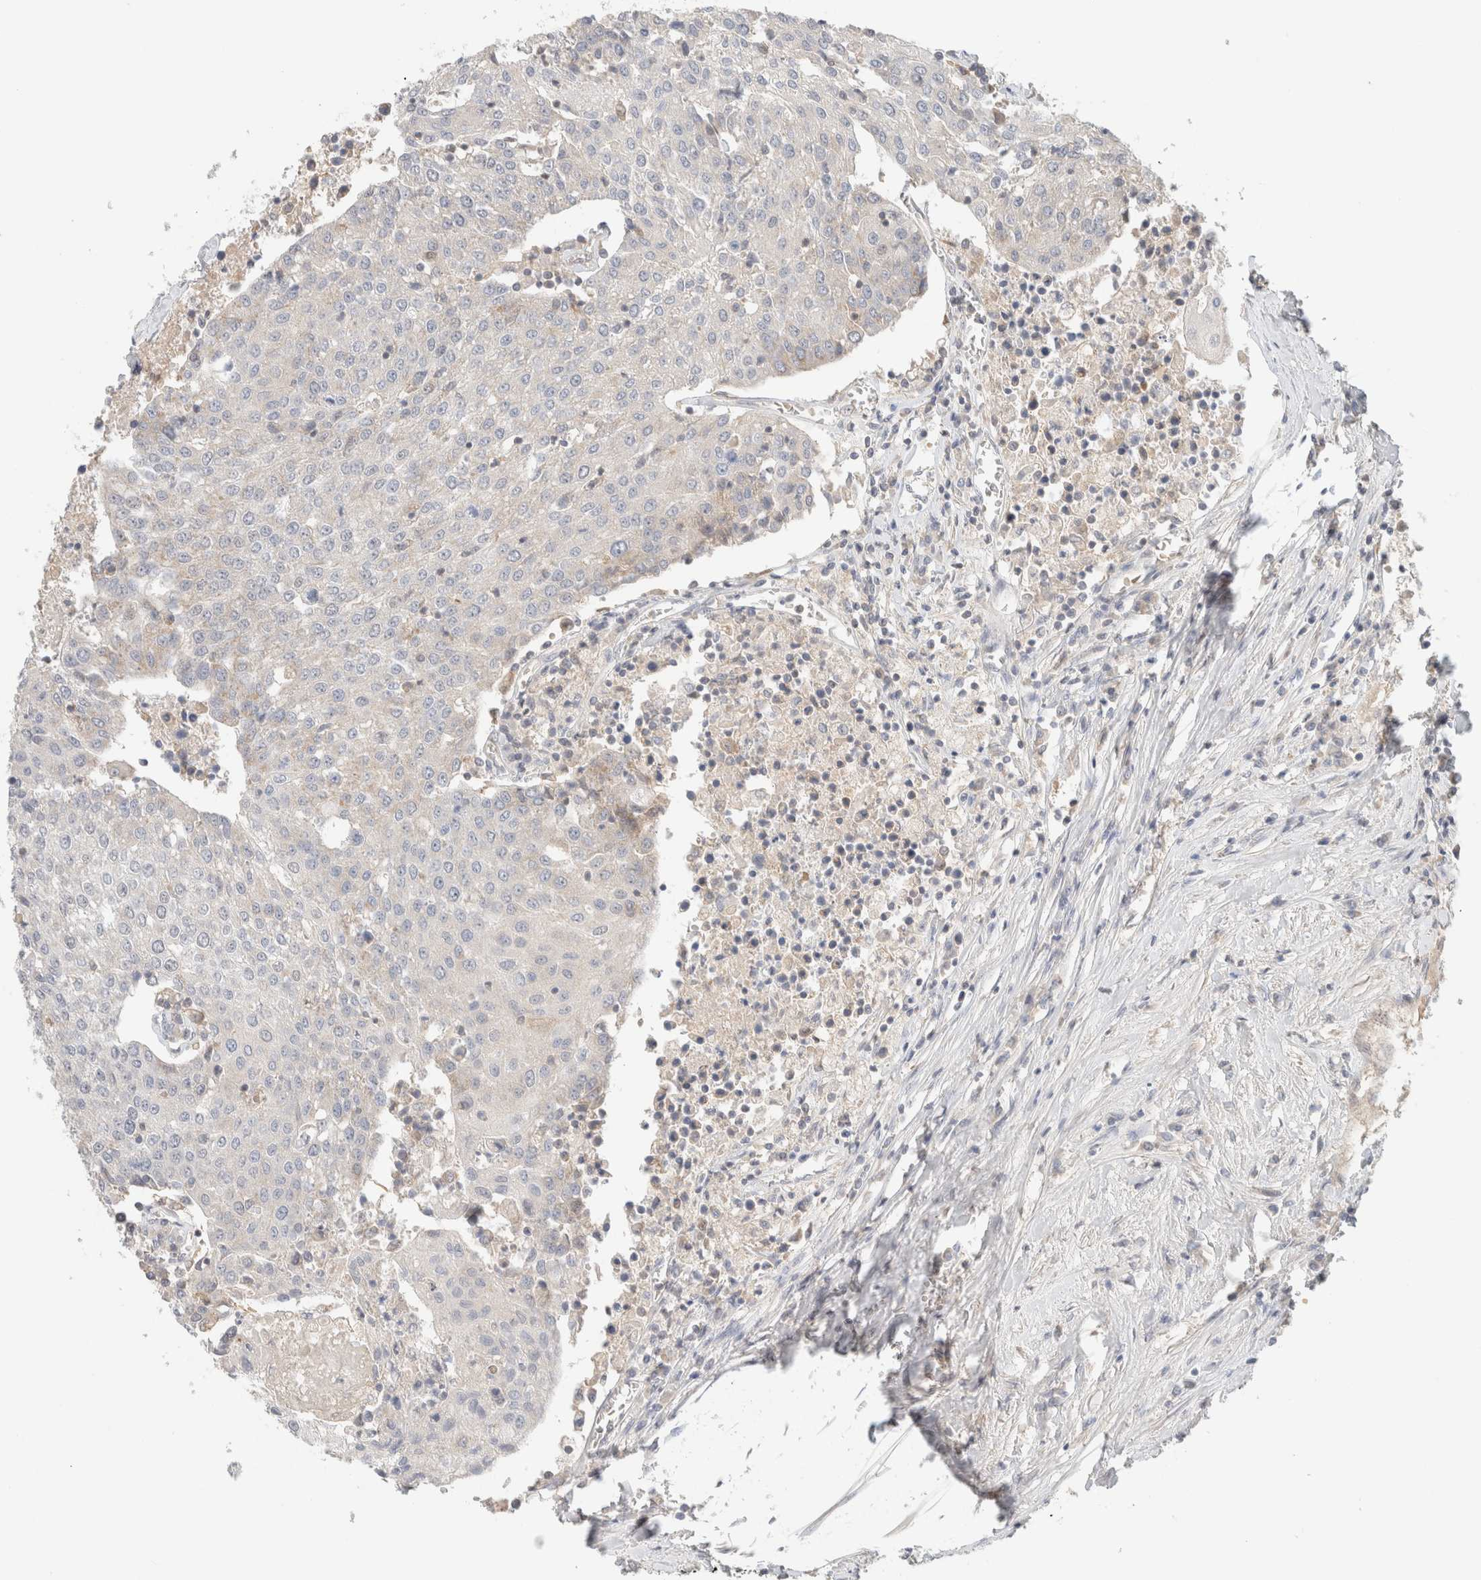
{"staining": {"intensity": "negative", "quantity": "none", "location": "none"}, "tissue": "urothelial cancer", "cell_type": "Tumor cells", "image_type": "cancer", "snomed": [{"axis": "morphology", "description": "Urothelial carcinoma, High grade"}, {"axis": "topography", "description": "Urinary bladder"}], "caption": "Tumor cells show no significant protein staining in urothelial cancer.", "gene": "MRM3", "patient": {"sex": "female", "age": 85}}